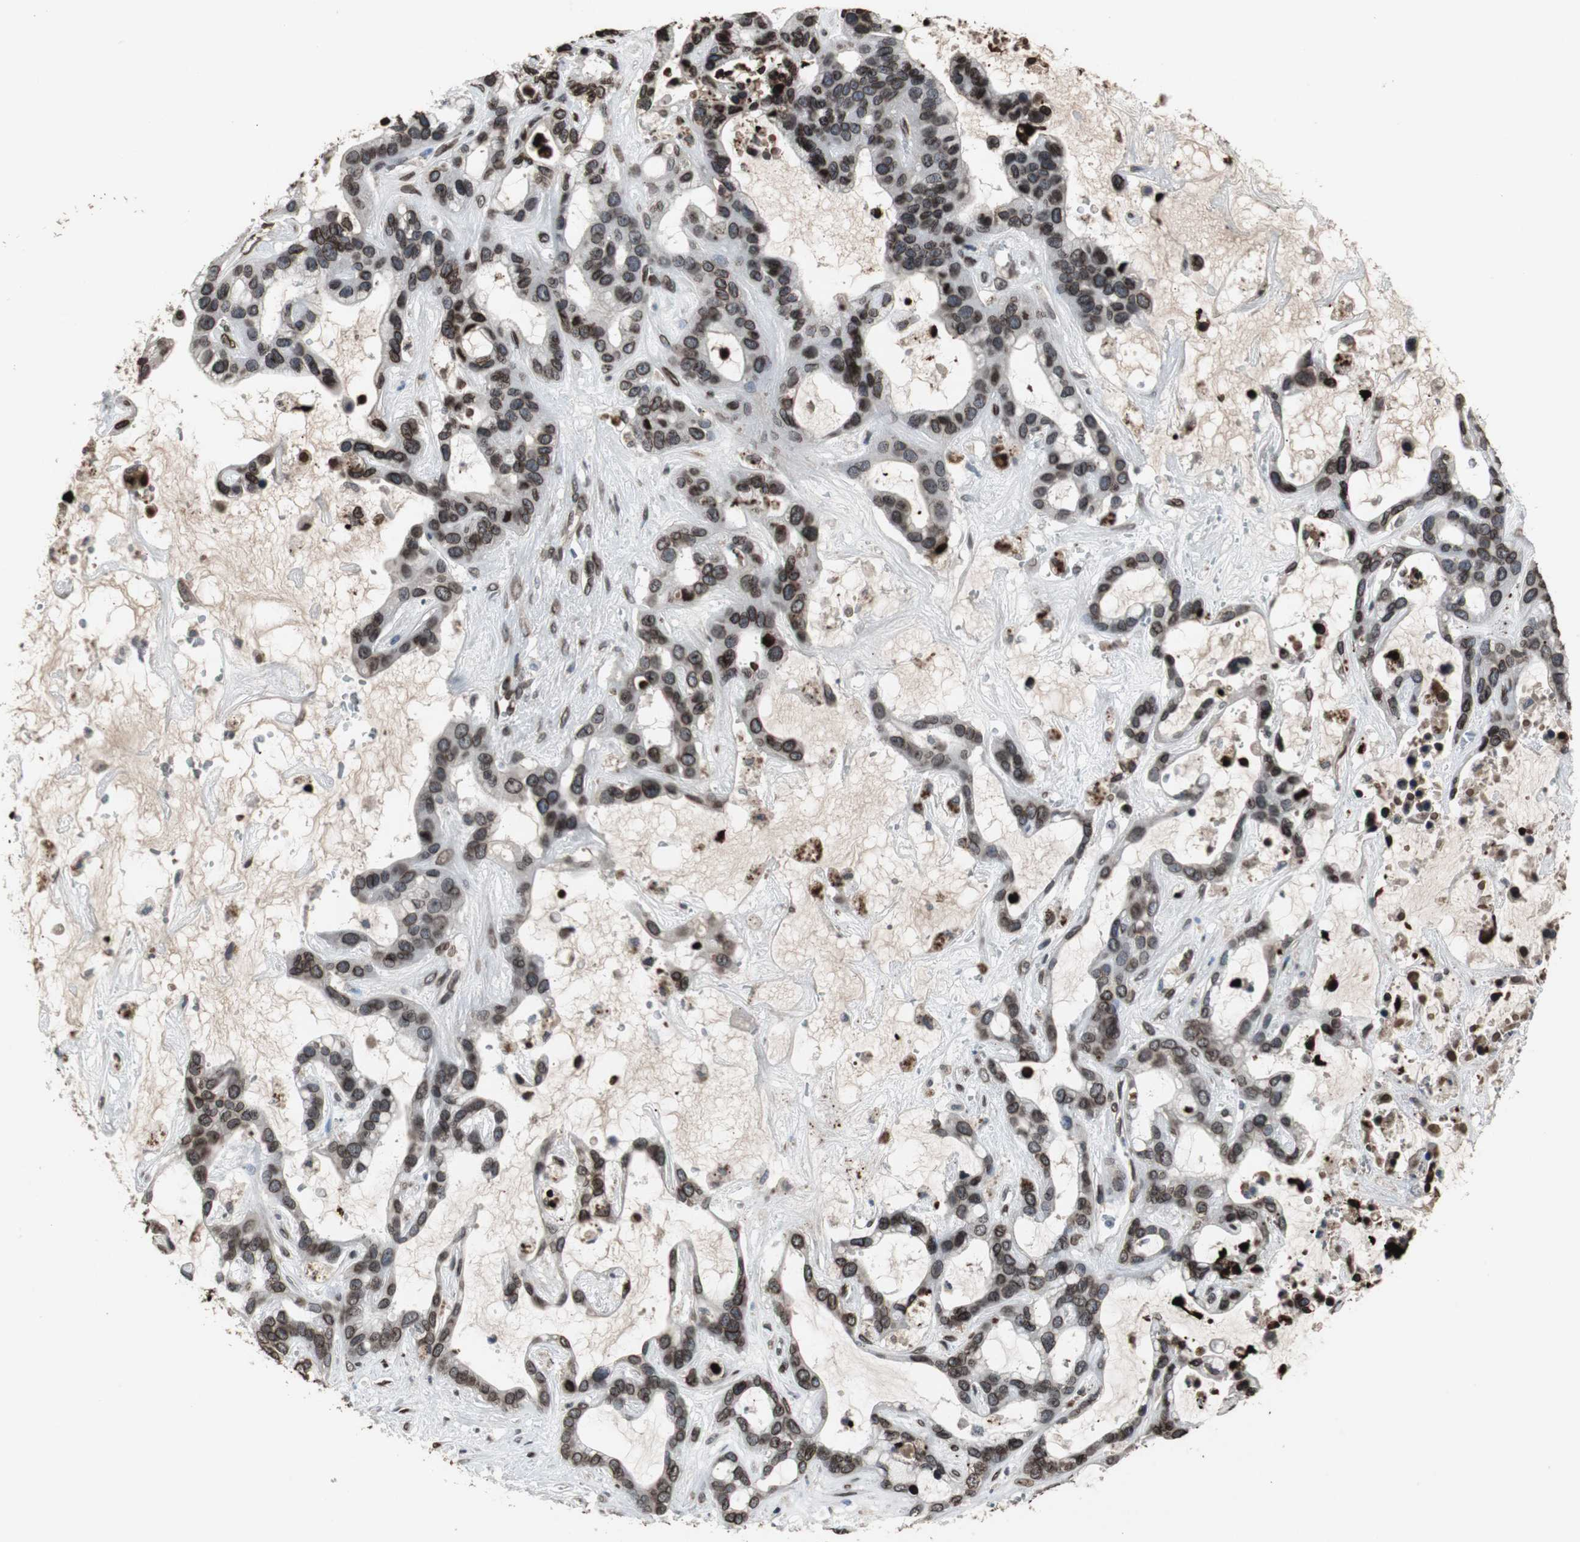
{"staining": {"intensity": "strong", "quantity": ">75%", "location": "cytoplasmic/membranous,nuclear"}, "tissue": "liver cancer", "cell_type": "Tumor cells", "image_type": "cancer", "snomed": [{"axis": "morphology", "description": "Cholangiocarcinoma"}, {"axis": "topography", "description": "Liver"}], "caption": "A high-resolution image shows immunohistochemistry staining of liver cancer (cholangiocarcinoma), which demonstrates strong cytoplasmic/membranous and nuclear expression in about >75% of tumor cells.", "gene": "LMNA", "patient": {"sex": "female", "age": 65}}